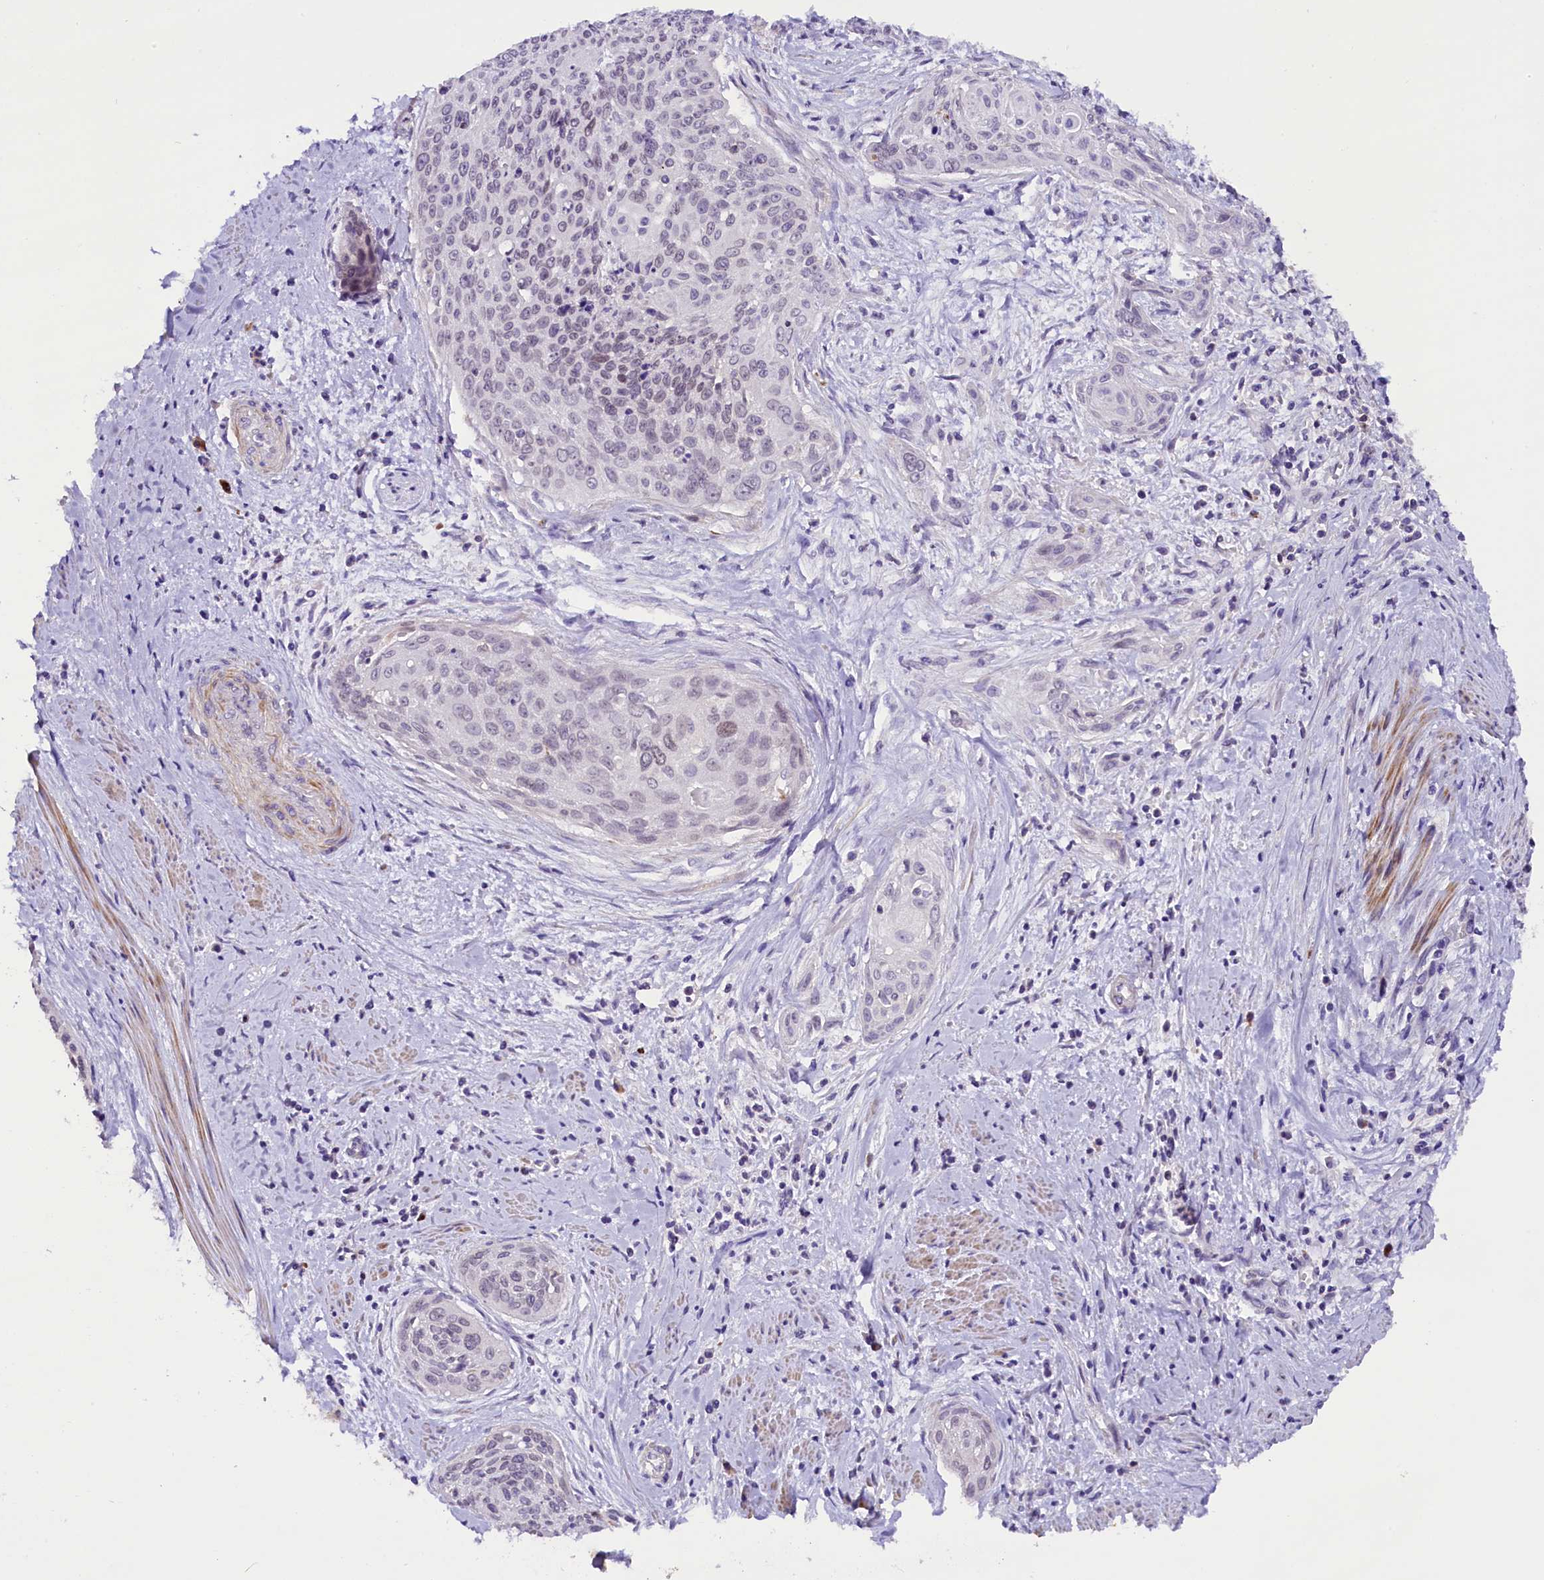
{"staining": {"intensity": "negative", "quantity": "none", "location": "none"}, "tissue": "cervical cancer", "cell_type": "Tumor cells", "image_type": "cancer", "snomed": [{"axis": "morphology", "description": "Squamous cell carcinoma, NOS"}, {"axis": "topography", "description": "Cervix"}], "caption": "Protein analysis of cervical cancer demonstrates no significant expression in tumor cells.", "gene": "MEX3B", "patient": {"sex": "female", "age": 55}}